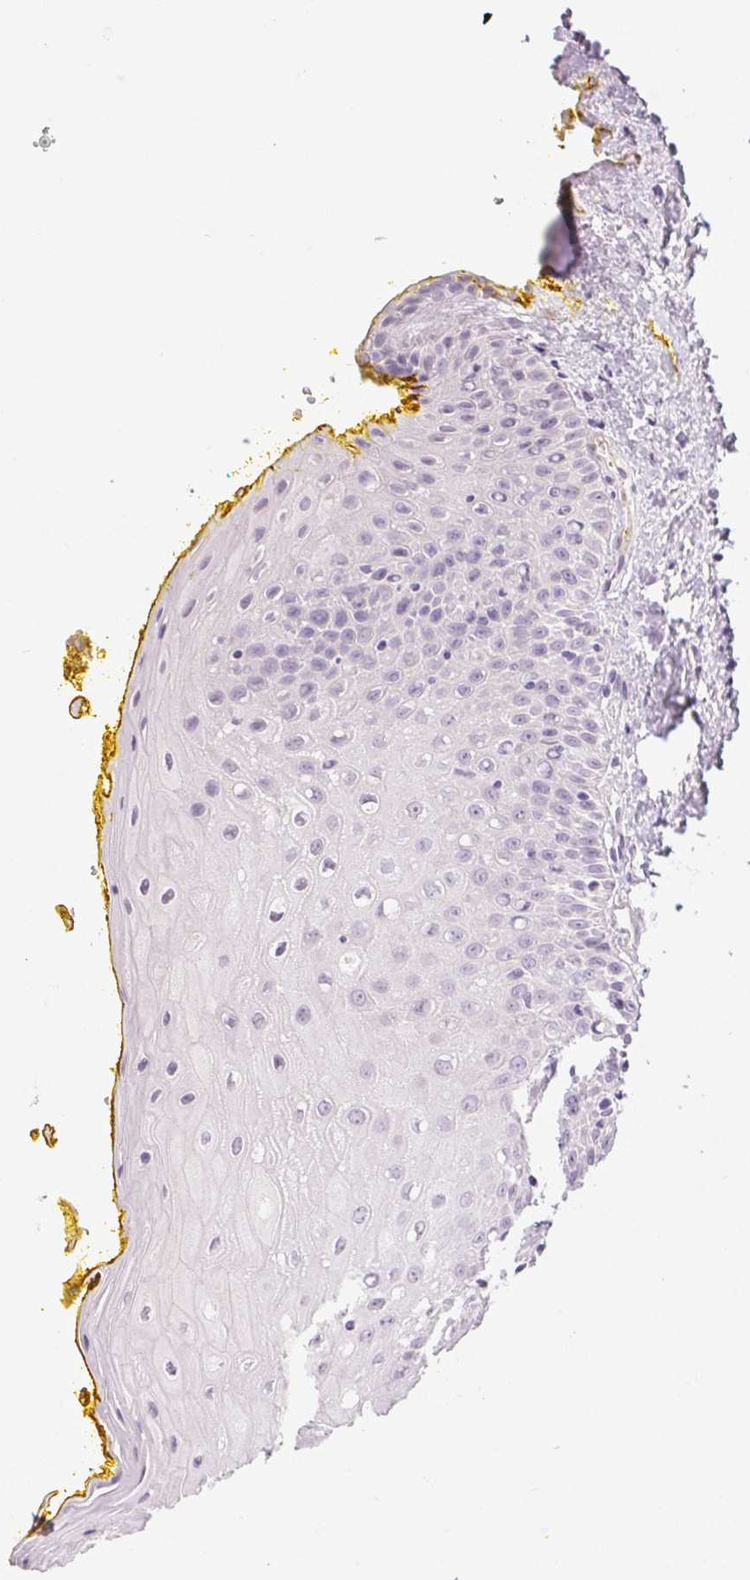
{"staining": {"intensity": "negative", "quantity": "none", "location": "none"}, "tissue": "oral mucosa", "cell_type": "Squamous epithelial cells", "image_type": "normal", "snomed": [{"axis": "morphology", "description": "Normal tissue, NOS"}, {"axis": "morphology", "description": "Squamous cell carcinoma, NOS"}, {"axis": "topography", "description": "Oral tissue"}, {"axis": "topography", "description": "Head-Neck"}], "caption": "Oral mucosa stained for a protein using IHC displays no expression squamous epithelial cells.", "gene": "PRL", "patient": {"sex": "female", "age": 70}}